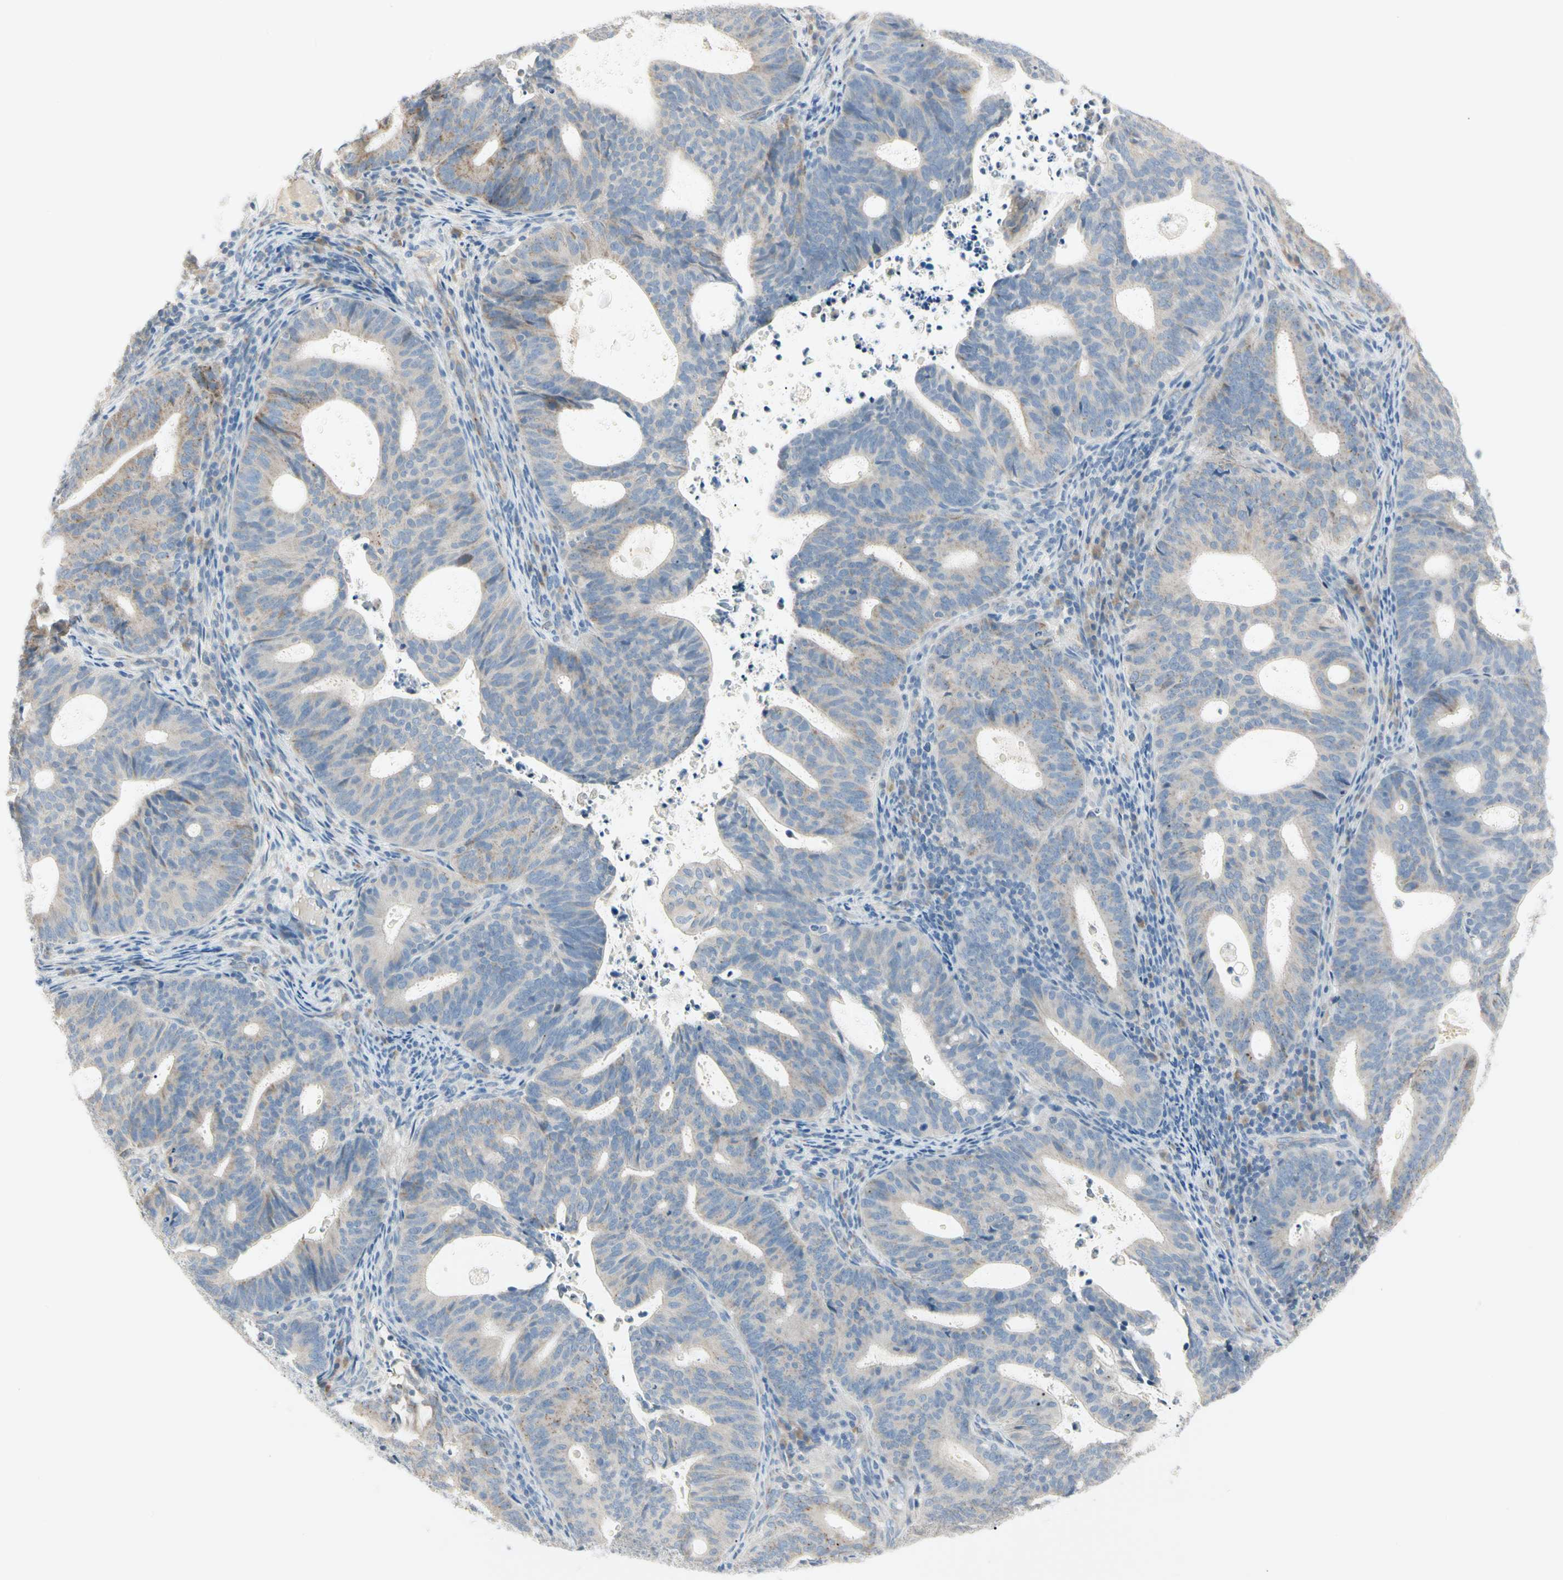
{"staining": {"intensity": "moderate", "quantity": "<25%", "location": "cytoplasmic/membranous"}, "tissue": "endometrial cancer", "cell_type": "Tumor cells", "image_type": "cancer", "snomed": [{"axis": "morphology", "description": "Adenocarcinoma, NOS"}, {"axis": "topography", "description": "Uterus"}], "caption": "Endometrial cancer stained with immunohistochemistry (IHC) demonstrates moderate cytoplasmic/membranous staining in approximately <25% of tumor cells.", "gene": "ALDH18A1", "patient": {"sex": "female", "age": 83}}